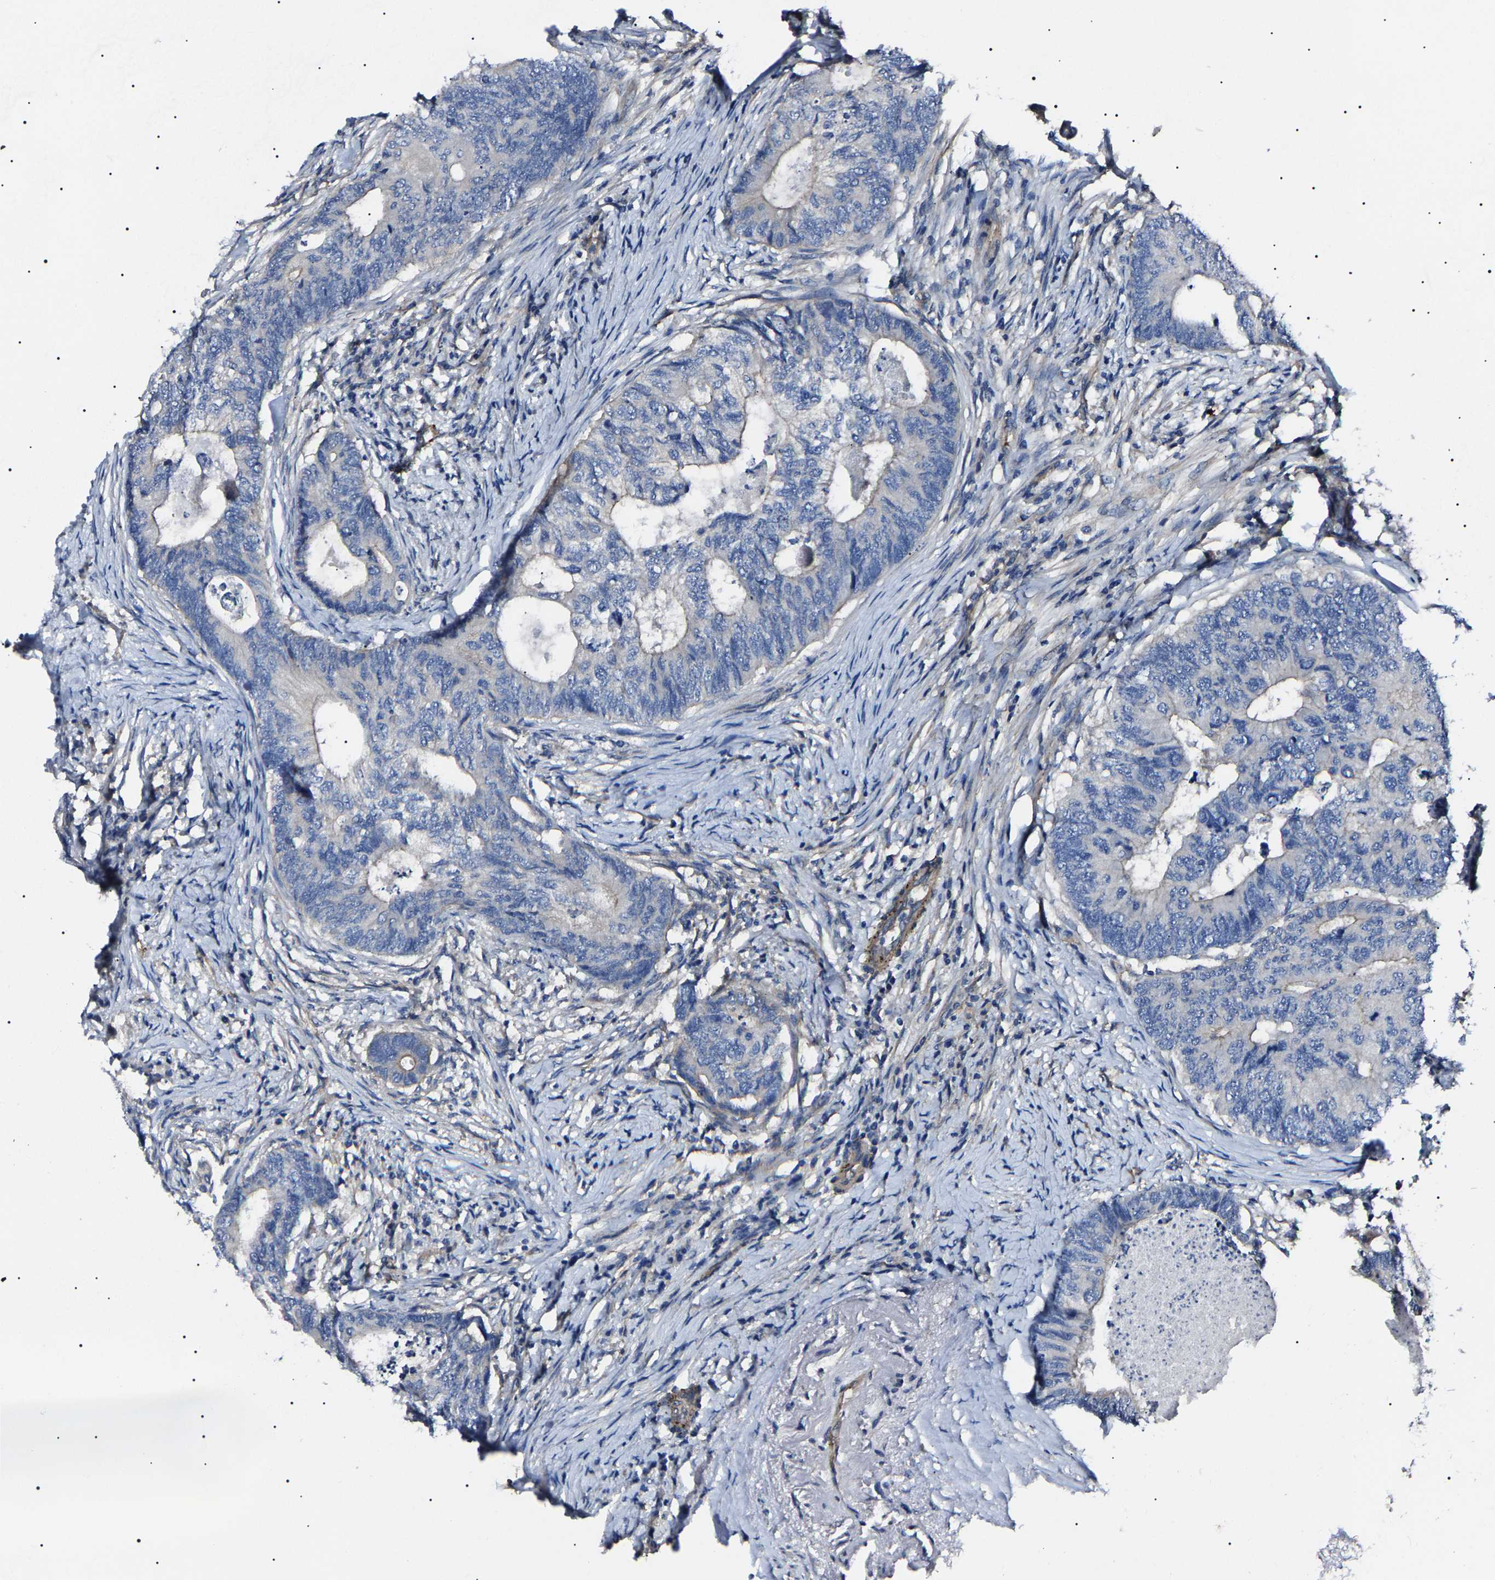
{"staining": {"intensity": "weak", "quantity": "<25%", "location": "cytoplasmic/membranous"}, "tissue": "colorectal cancer", "cell_type": "Tumor cells", "image_type": "cancer", "snomed": [{"axis": "morphology", "description": "Adenocarcinoma, NOS"}, {"axis": "topography", "description": "Colon"}], "caption": "The immunohistochemistry photomicrograph has no significant expression in tumor cells of colorectal adenocarcinoma tissue.", "gene": "KLHL42", "patient": {"sex": "female", "age": 67}}